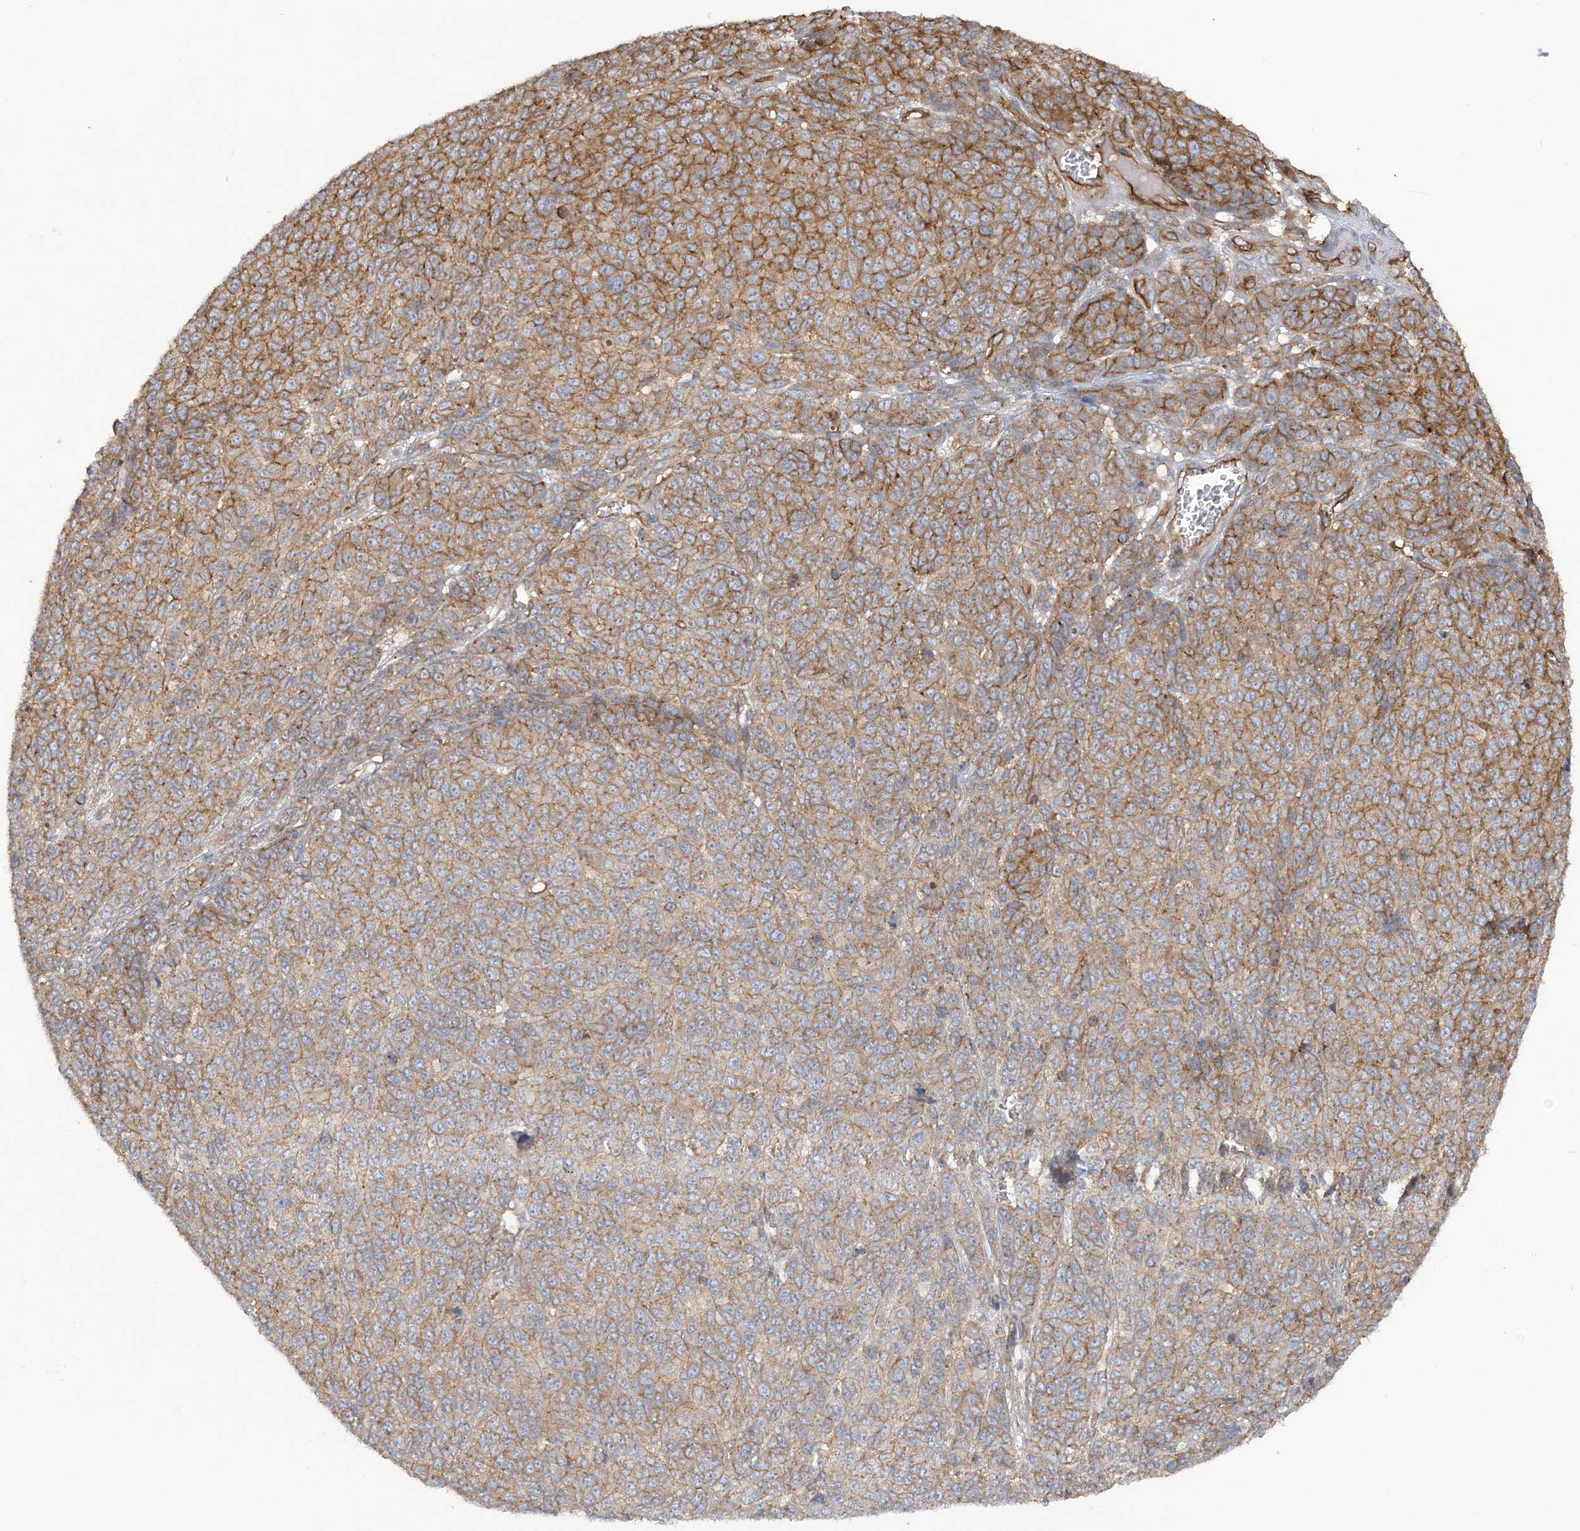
{"staining": {"intensity": "moderate", "quantity": ">75%", "location": "cytoplasmic/membranous"}, "tissue": "melanoma", "cell_type": "Tumor cells", "image_type": "cancer", "snomed": [{"axis": "morphology", "description": "Malignant melanoma, NOS"}, {"axis": "topography", "description": "Skin"}], "caption": "This histopathology image exhibits malignant melanoma stained with immunohistochemistry to label a protein in brown. The cytoplasmic/membranous of tumor cells show moderate positivity for the protein. Nuclei are counter-stained blue.", "gene": "RAI14", "patient": {"sex": "male", "age": 49}}